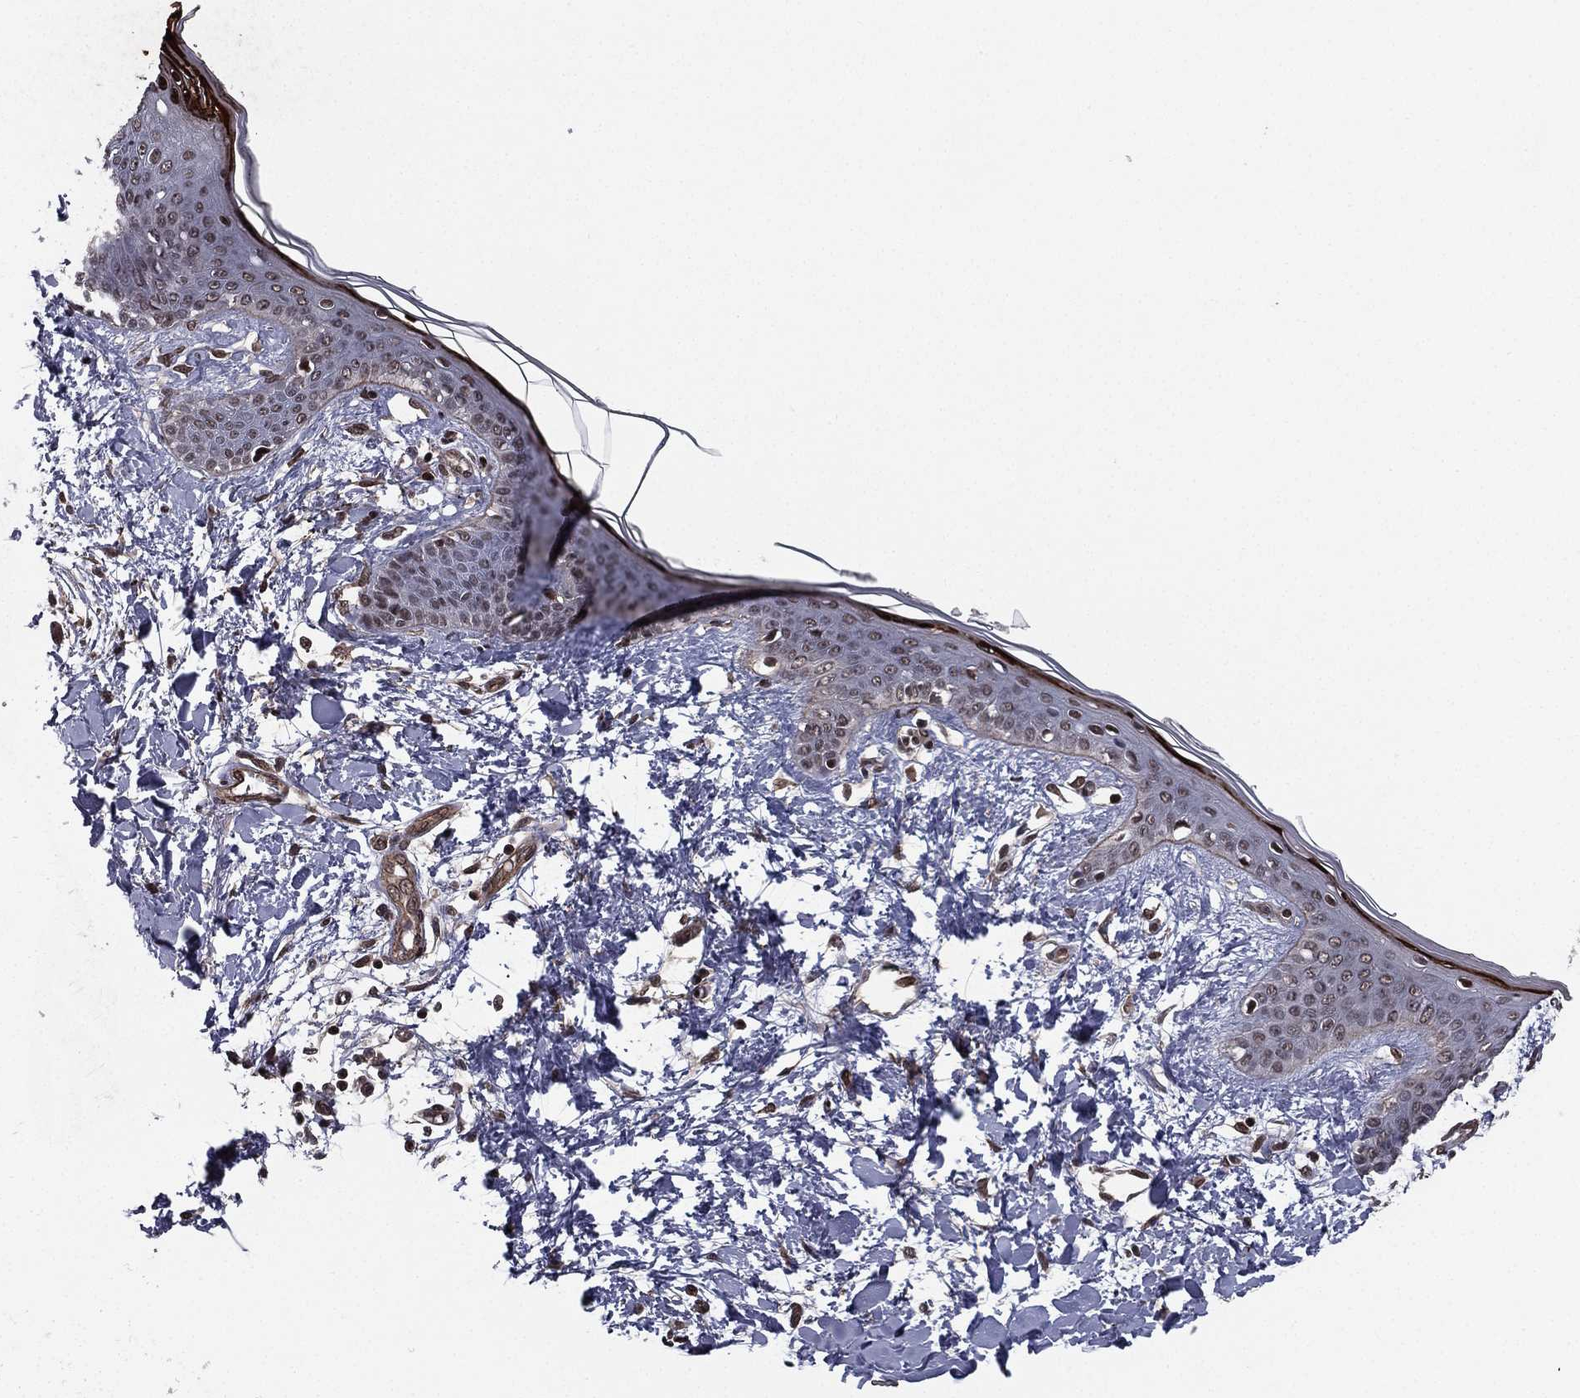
{"staining": {"intensity": "strong", "quantity": "<25%", "location": "nuclear"}, "tissue": "skin", "cell_type": "Fibroblasts", "image_type": "normal", "snomed": [{"axis": "morphology", "description": "Normal tissue, NOS"}, {"axis": "topography", "description": "Skin"}], "caption": "Immunohistochemistry photomicrograph of benign human skin stained for a protein (brown), which demonstrates medium levels of strong nuclear expression in about <25% of fibroblasts.", "gene": "RARB", "patient": {"sex": "female", "age": 34}}